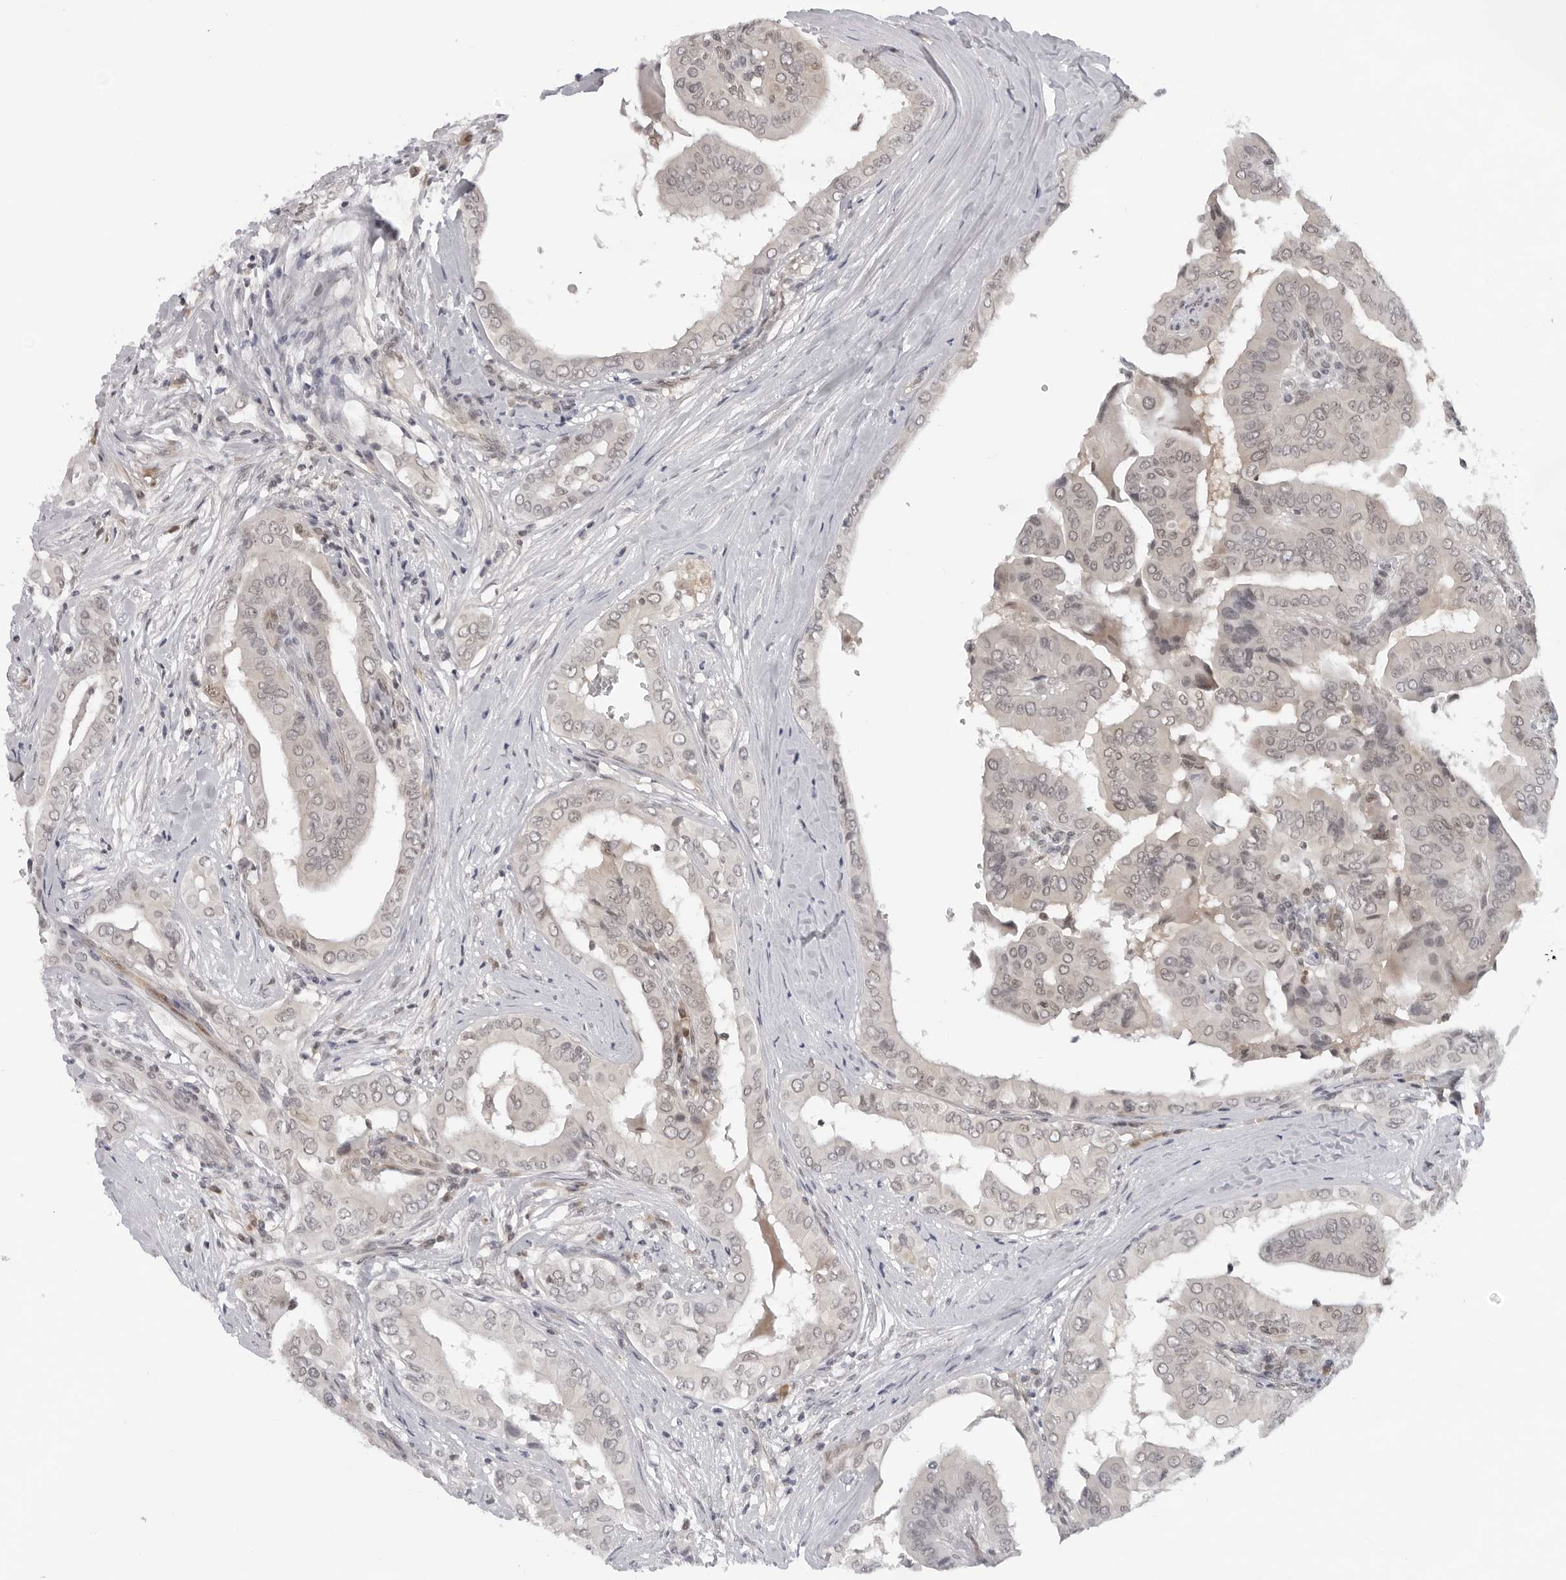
{"staining": {"intensity": "negative", "quantity": "none", "location": "none"}, "tissue": "thyroid cancer", "cell_type": "Tumor cells", "image_type": "cancer", "snomed": [{"axis": "morphology", "description": "Papillary adenocarcinoma, NOS"}, {"axis": "topography", "description": "Thyroid gland"}], "caption": "Immunohistochemistry of papillary adenocarcinoma (thyroid) demonstrates no positivity in tumor cells.", "gene": "CASP7", "patient": {"sex": "male", "age": 33}}